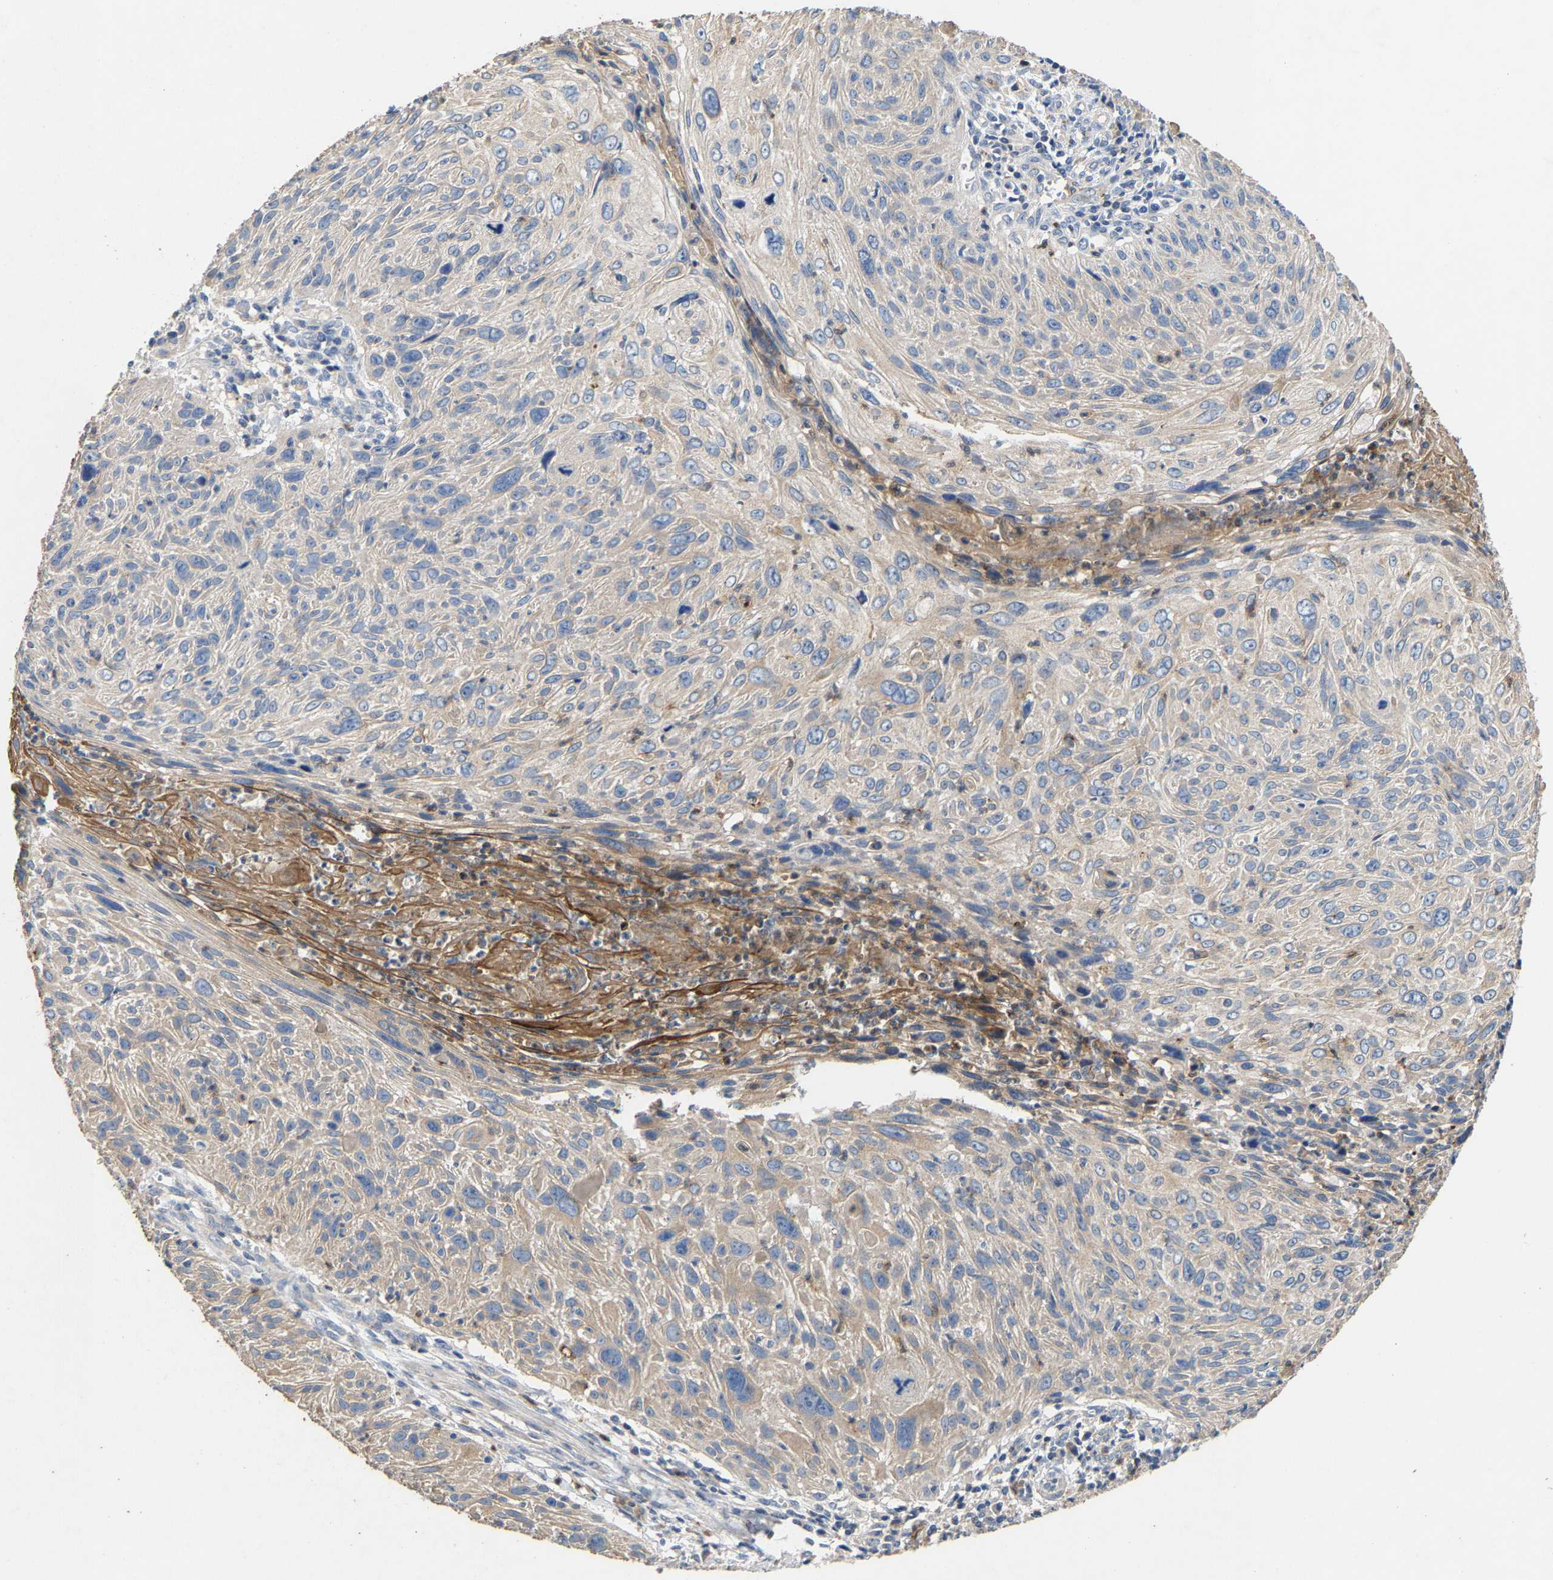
{"staining": {"intensity": "weak", "quantity": "<25%", "location": "cytoplasmic/membranous"}, "tissue": "cervical cancer", "cell_type": "Tumor cells", "image_type": "cancer", "snomed": [{"axis": "morphology", "description": "Squamous cell carcinoma, NOS"}, {"axis": "topography", "description": "Cervix"}], "caption": "Immunohistochemistry (IHC) image of cervical cancer (squamous cell carcinoma) stained for a protein (brown), which demonstrates no expression in tumor cells. Brightfield microscopy of immunohistochemistry stained with DAB (brown) and hematoxylin (blue), captured at high magnification.", "gene": "CCDC171", "patient": {"sex": "female", "age": 51}}